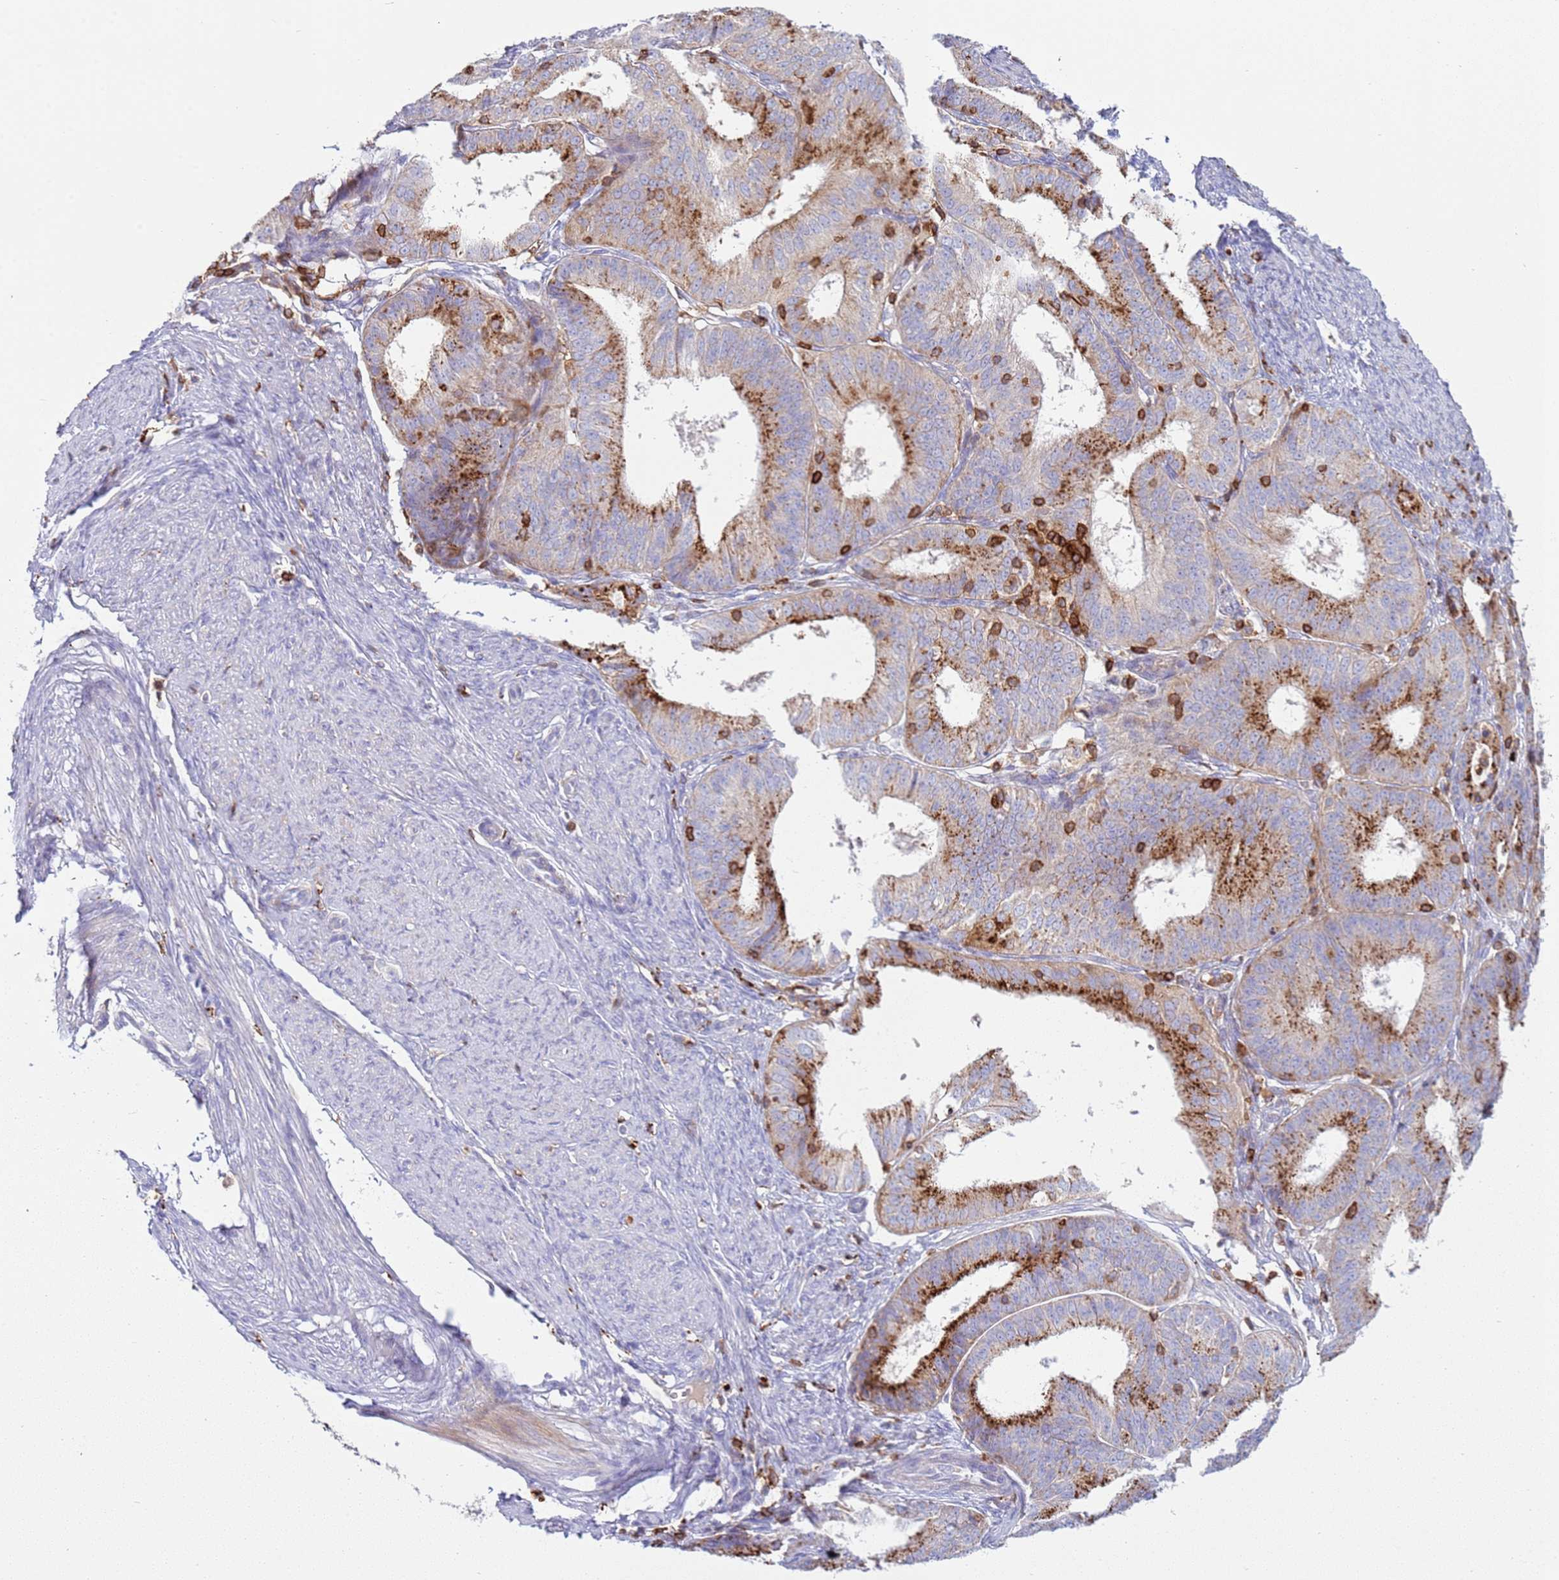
{"staining": {"intensity": "strong", "quantity": ">75%", "location": "cytoplasmic/membranous"}, "tissue": "endometrial cancer", "cell_type": "Tumor cells", "image_type": "cancer", "snomed": [{"axis": "morphology", "description": "Adenocarcinoma, NOS"}, {"axis": "topography", "description": "Endometrium"}], "caption": "IHC photomicrograph of endometrial cancer (adenocarcinoma) stained for a protein (brown), which displays high levels of strong cytoplasmic/membranous positivity in approximately >75% of tumor cells.", "gene": "TTPAL", "patient": {"sex": "female", "age": 51}}